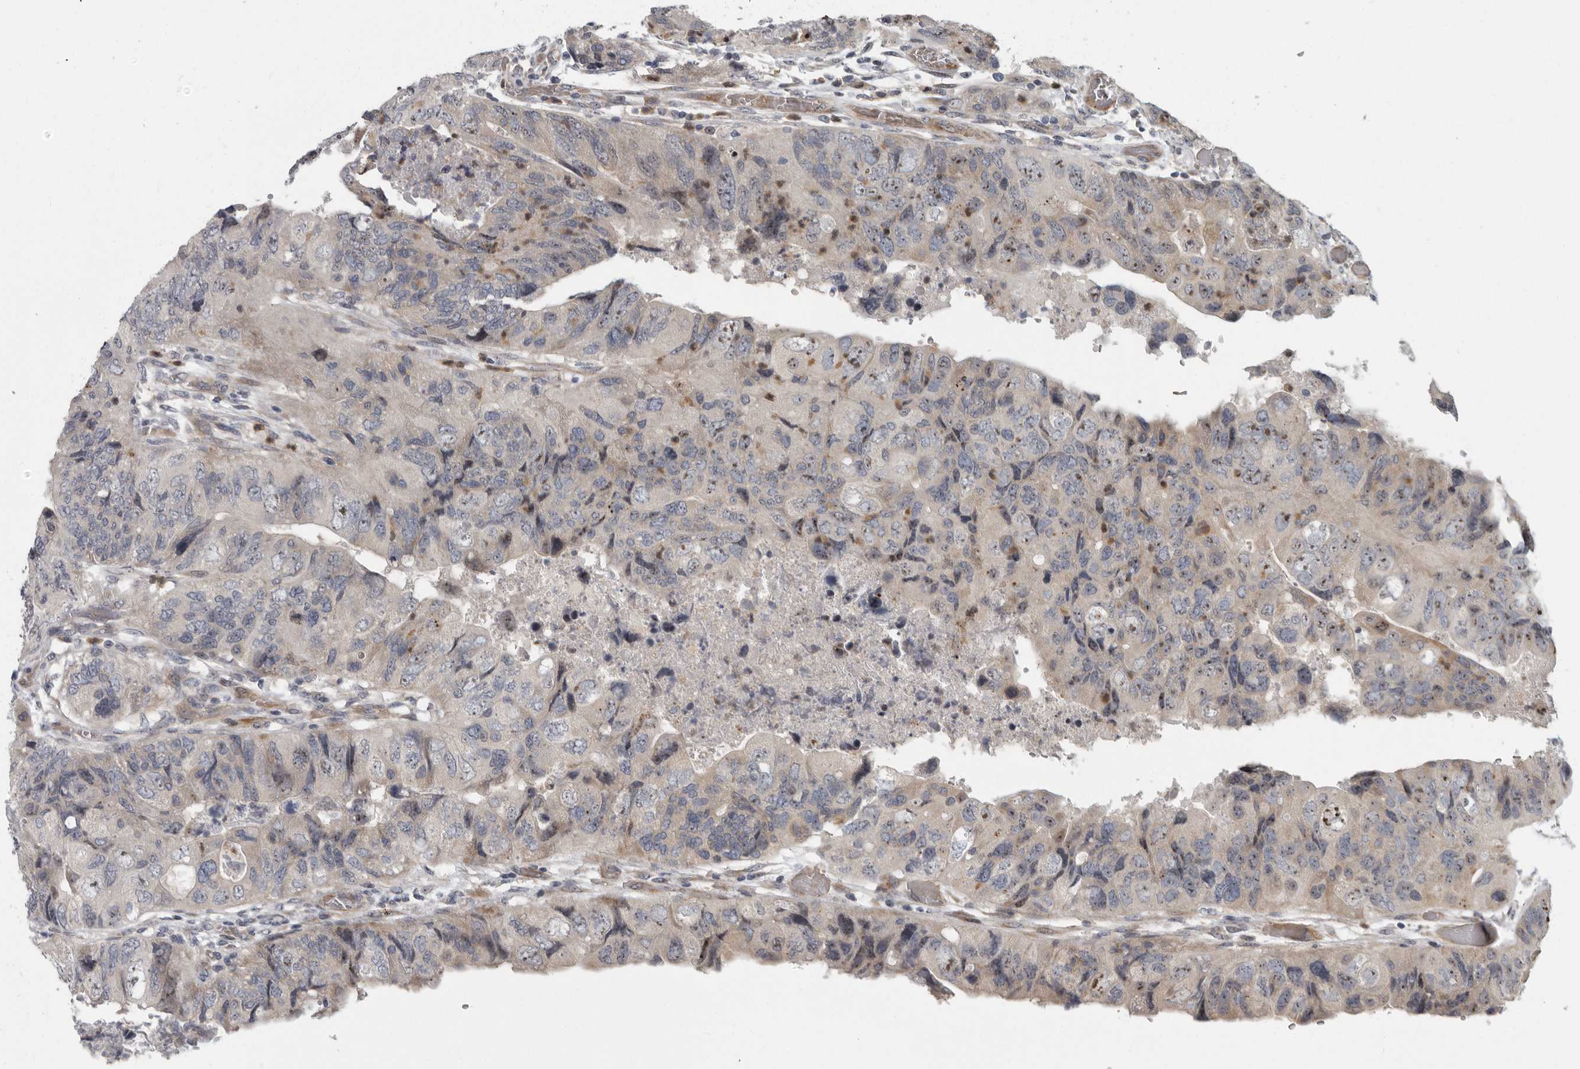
{"staining": {"intensity": "moderate", "quantity": "<25%", "location": "nuclear"}, "tissue": "colorectal cancer", "cell_type": "Tumor cells", "image_type": "cancer", "snomed": [{"axis": "morphology", "description": "Adenocarcinoma, NOS"}, {"axis": "topography", "description": "Rectum"}], "caption": "DAB (3,3'-diaminobenzidine) immunohistochemical staining of adenocarcinoma (colorectal) exhibits moderate nuclear protein positivity in approximately <25% of tumor cells. (brown staining indicates protein expression, while blue staining denotes nuclei).", "gene": "PDCD11", "patient": {"sex": "male", "age": 63}}